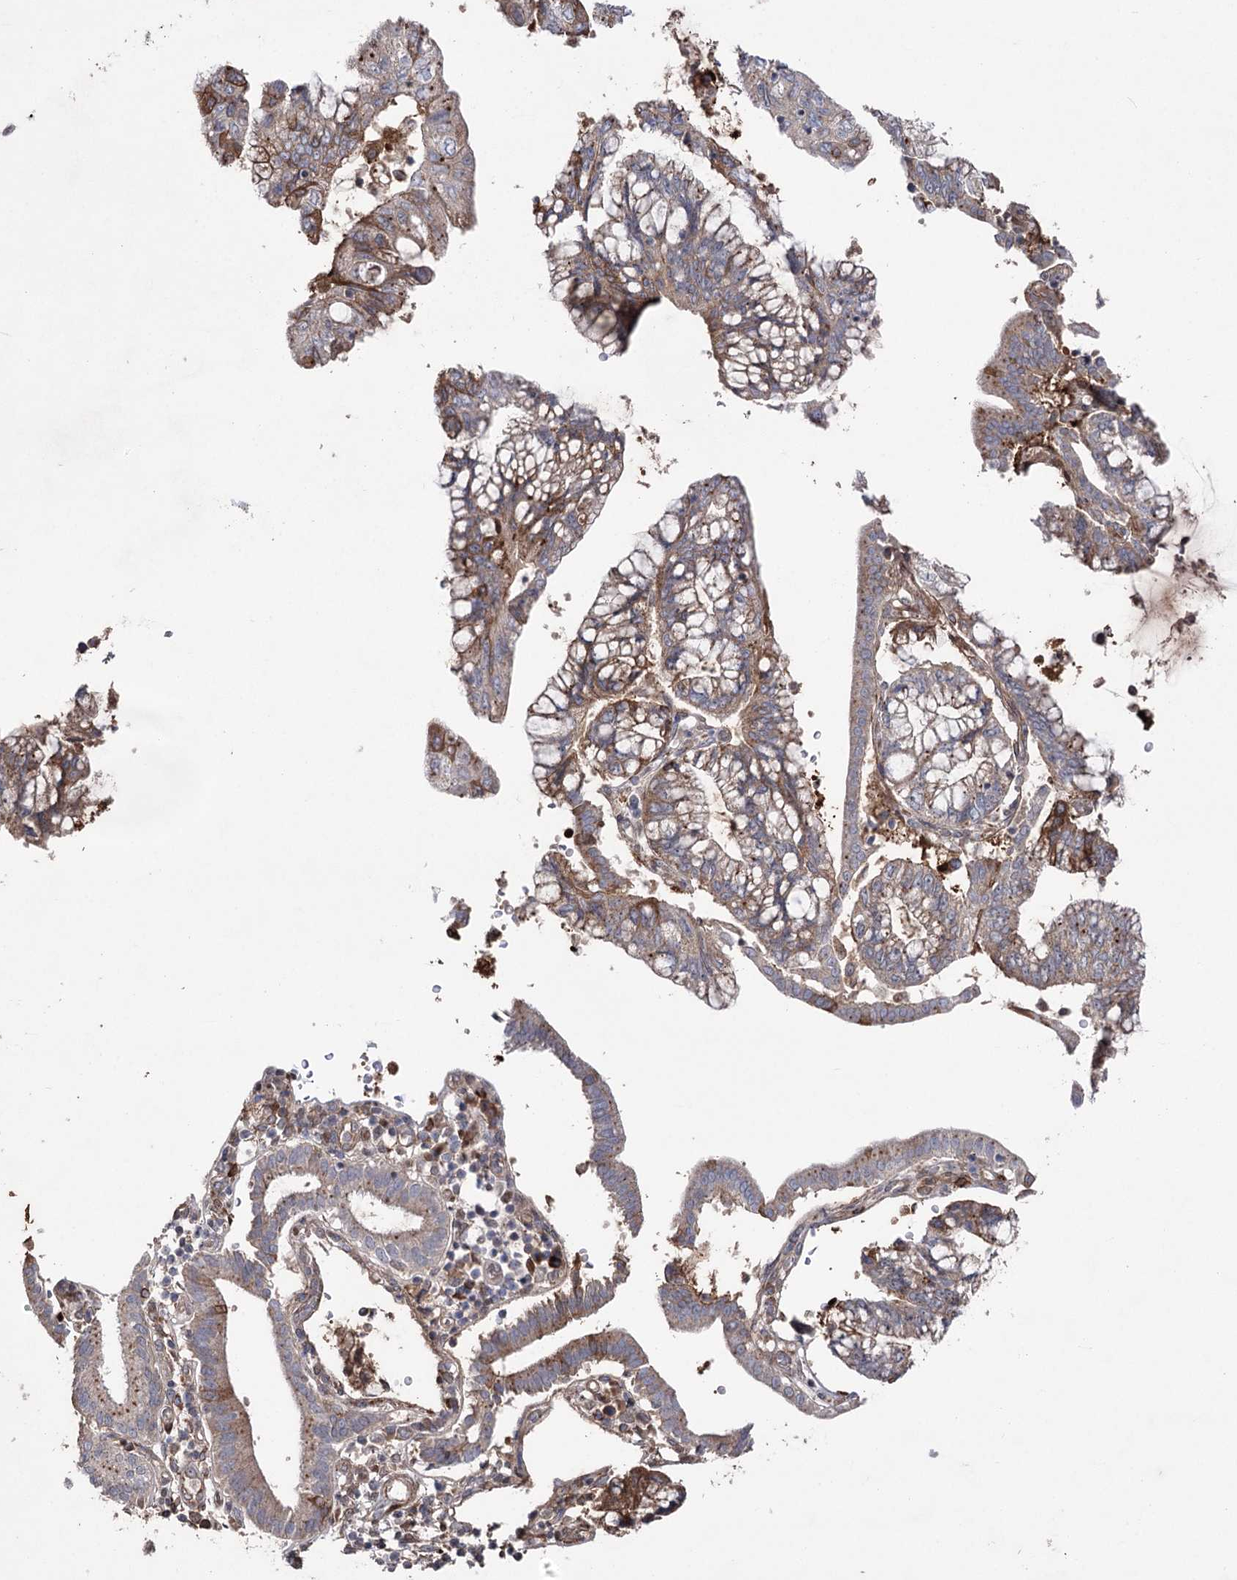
{"staining": {"intensity": "weak", "quantity": "25%-75%", "location": "cytoplasmic/membranous"}, "tissue": "pancreatic cancer", "cell_type": "Tumor cells", "image_type": "cancer", "snomed": [{"axis": "morphology", "description": "Adenocarcinoma, NOS"}, {"axis": "topography", "description": "Pancreas"}], "caption": "Tumor cells show low levels of weak cytoplasmic/membranous staining in about 25%-75% of cells in pancreatic adenocarcinoma. The protein of interest is stained brown, and the nuclei are stained in blue (DAB IHC with brightfield microscopy, high magnification).", "gene": "OTUD1", "patient": {"sex": "female", "age": 73}}